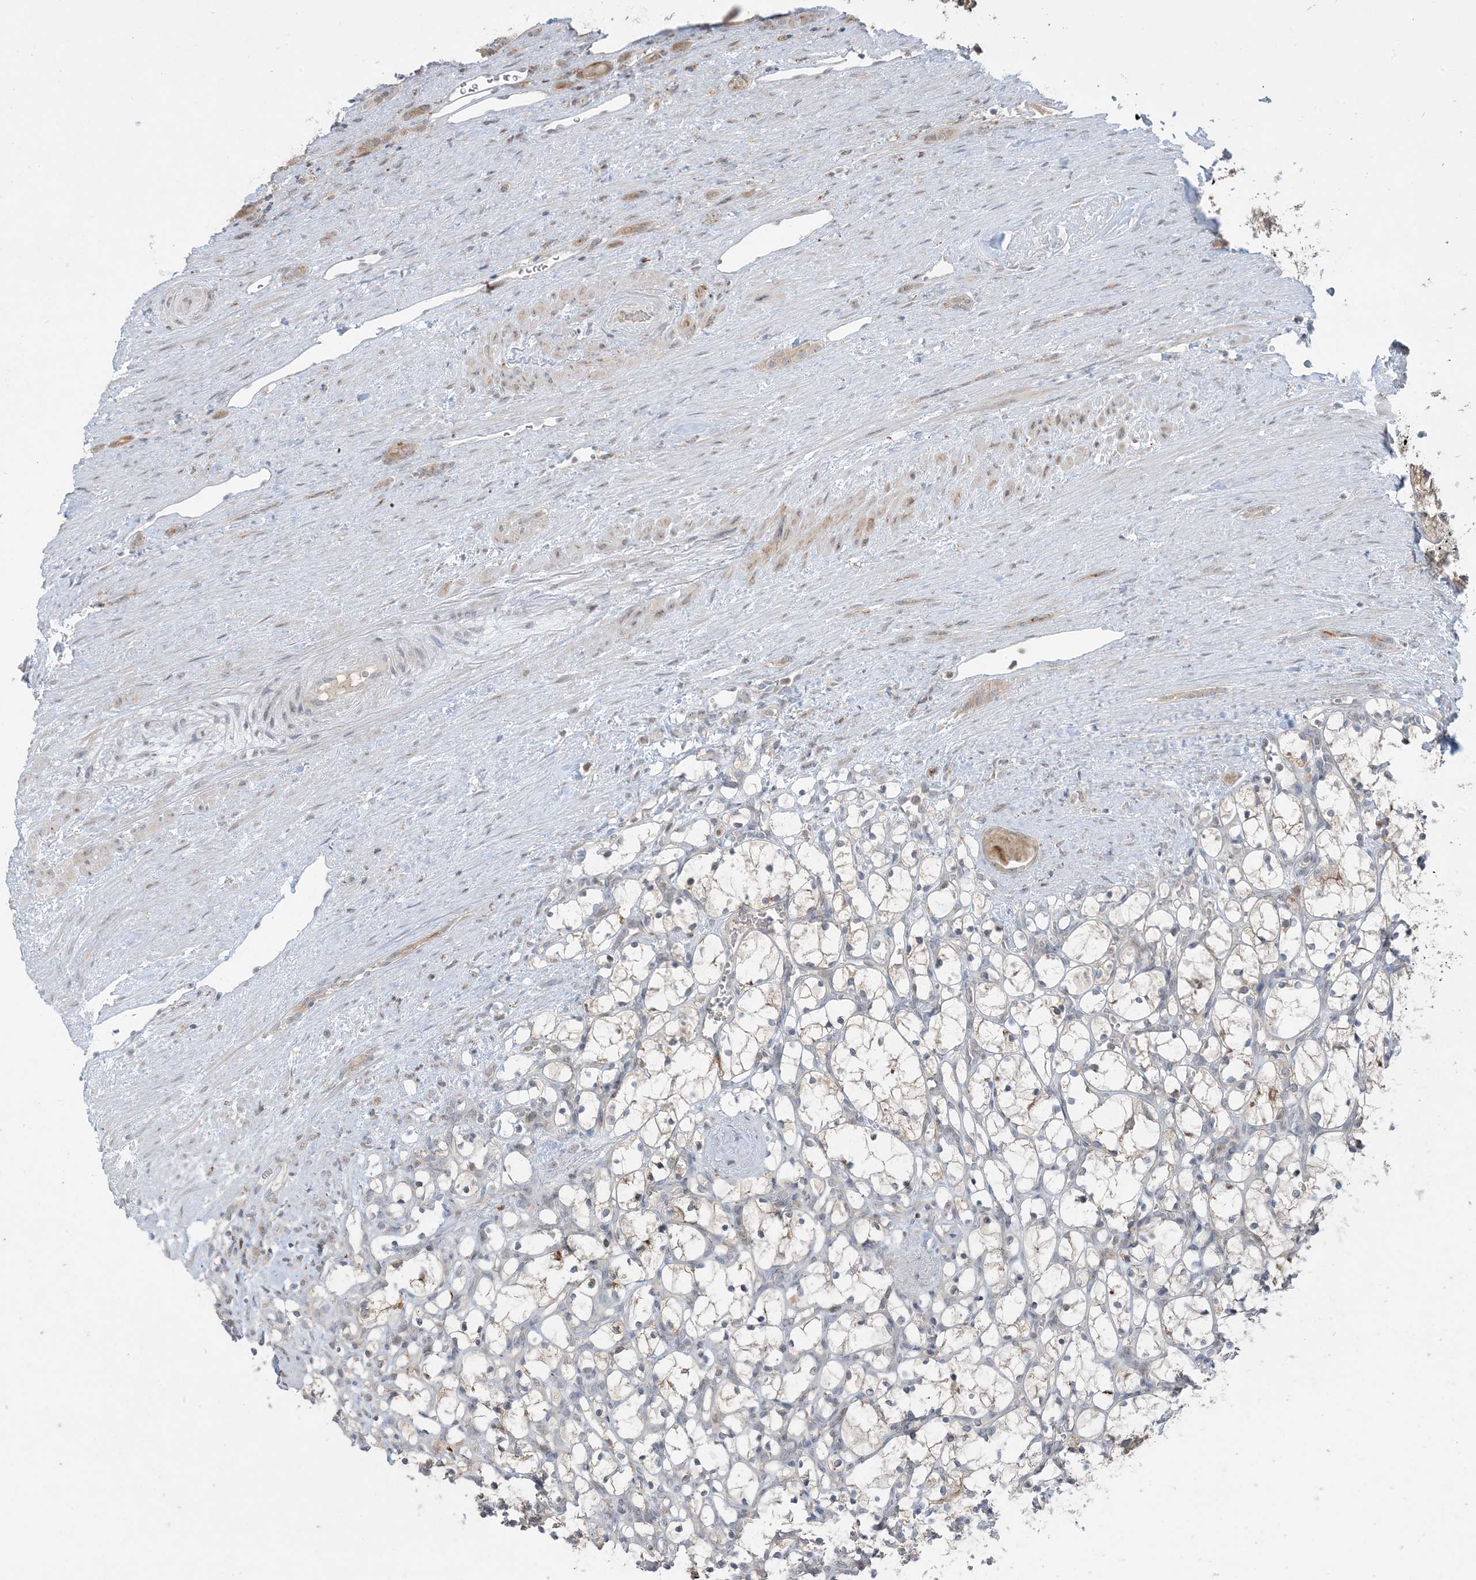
{"staining": {"intensity": "weak", "quantity": "<25%", "location": "cytoplasmic/membranous"}, "tissue": "renal cancer", "cell_type": "Tumor cells", "image_type": "cancer", "snomed": [{"axis": "morphology", "description": "Adenocarcinoma, NOS"}, {"axis": "topography", "description": "Kidney"}], "caption": "High magnification brightfield microscopy of renal cancer (adenocarcinoma) stained with DAB (brown) and counterstained with hematoxylin (blue): tumor cells show no significant expression.", "gene": "PRRT3", "patient": {"sex": "female", "age": 69}}